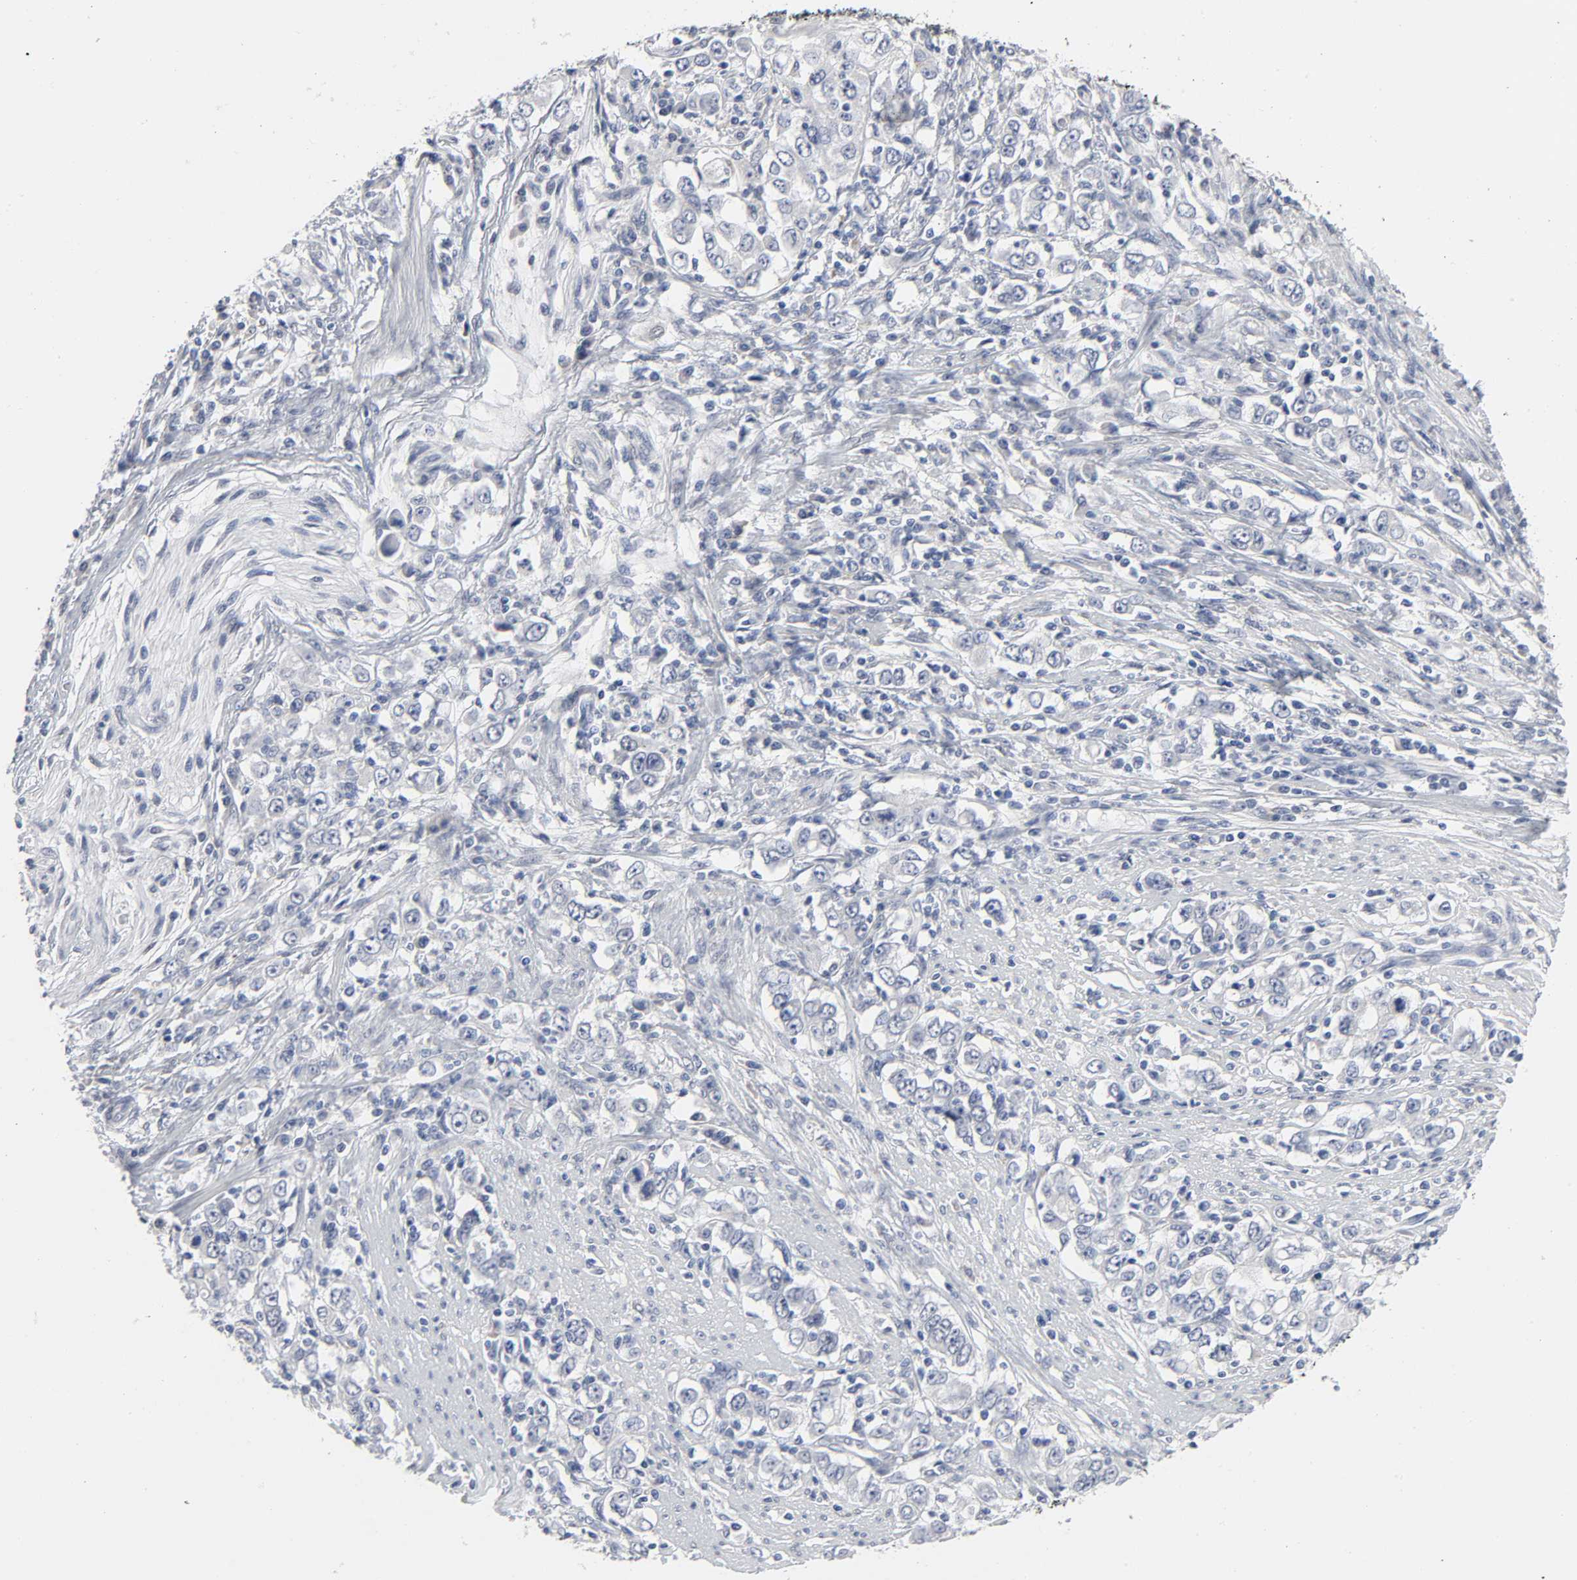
{"staining": {"intensity": "negative", "quantity": "none", "location": "none"}, "tissue": "stomach cancer", "cell_type": "Tumor cells", "image_type": "cancer", "snomed": [{"axis": "morphology", "description": "Adenocarcinoma, NOS"}, {"axis": "topography", "description": "Stomach, lower"}], "caption": "A photomicrograph of stomach adenocarcinoma stained for a protein displays no brown staining in tumor cells.", "gene": "SALL2", "patient": {"sex": "female", "age": 72}}